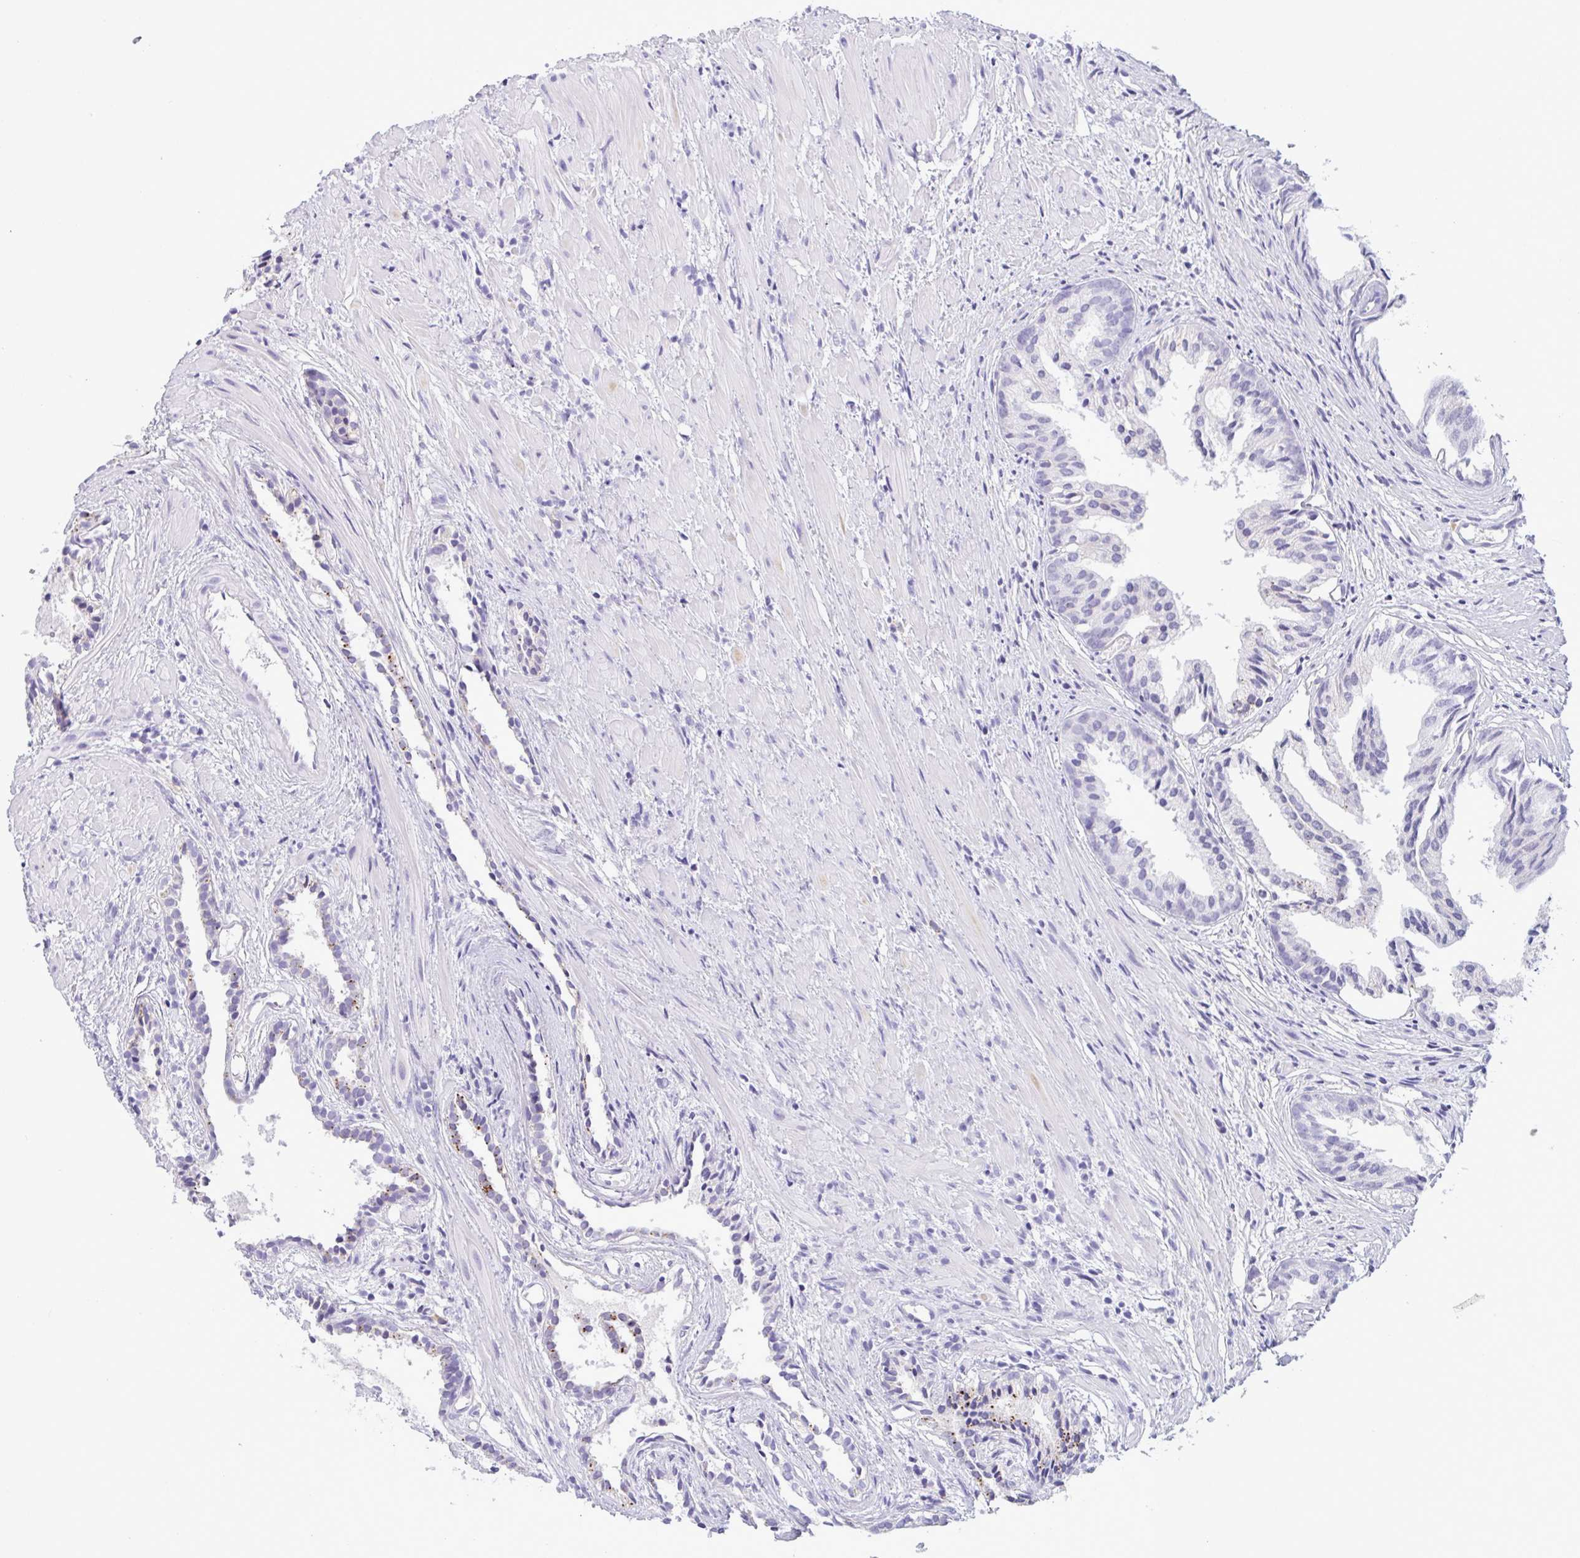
{"staining": {"intensity": "moderate", "quantity": "<25%", "location": "cytoplasmic/membranous"}, "tissue": "prostate cancer", "cell_type": "Tumor cells", "image_type": "cancer", "snomed": [{"axis": "morphology", "description": "Adenocarcinoma, High grade"}, {"axis": "topography", "description": "Prostate"}], "caption": "Prostate cancer (adenocarcinoma (high-grade)) stained for a protein reveals moderate cytoplasmic/membranous positivity in tumor cells. The staining is performed using DAB (3,3'-diaminobenzidine) brown chromogen to label protein expression. The nuclei are counter-stained blue using hematoxylin.", "gene": "SREBF1", "patient": {"sex": "male", "age": 58}}